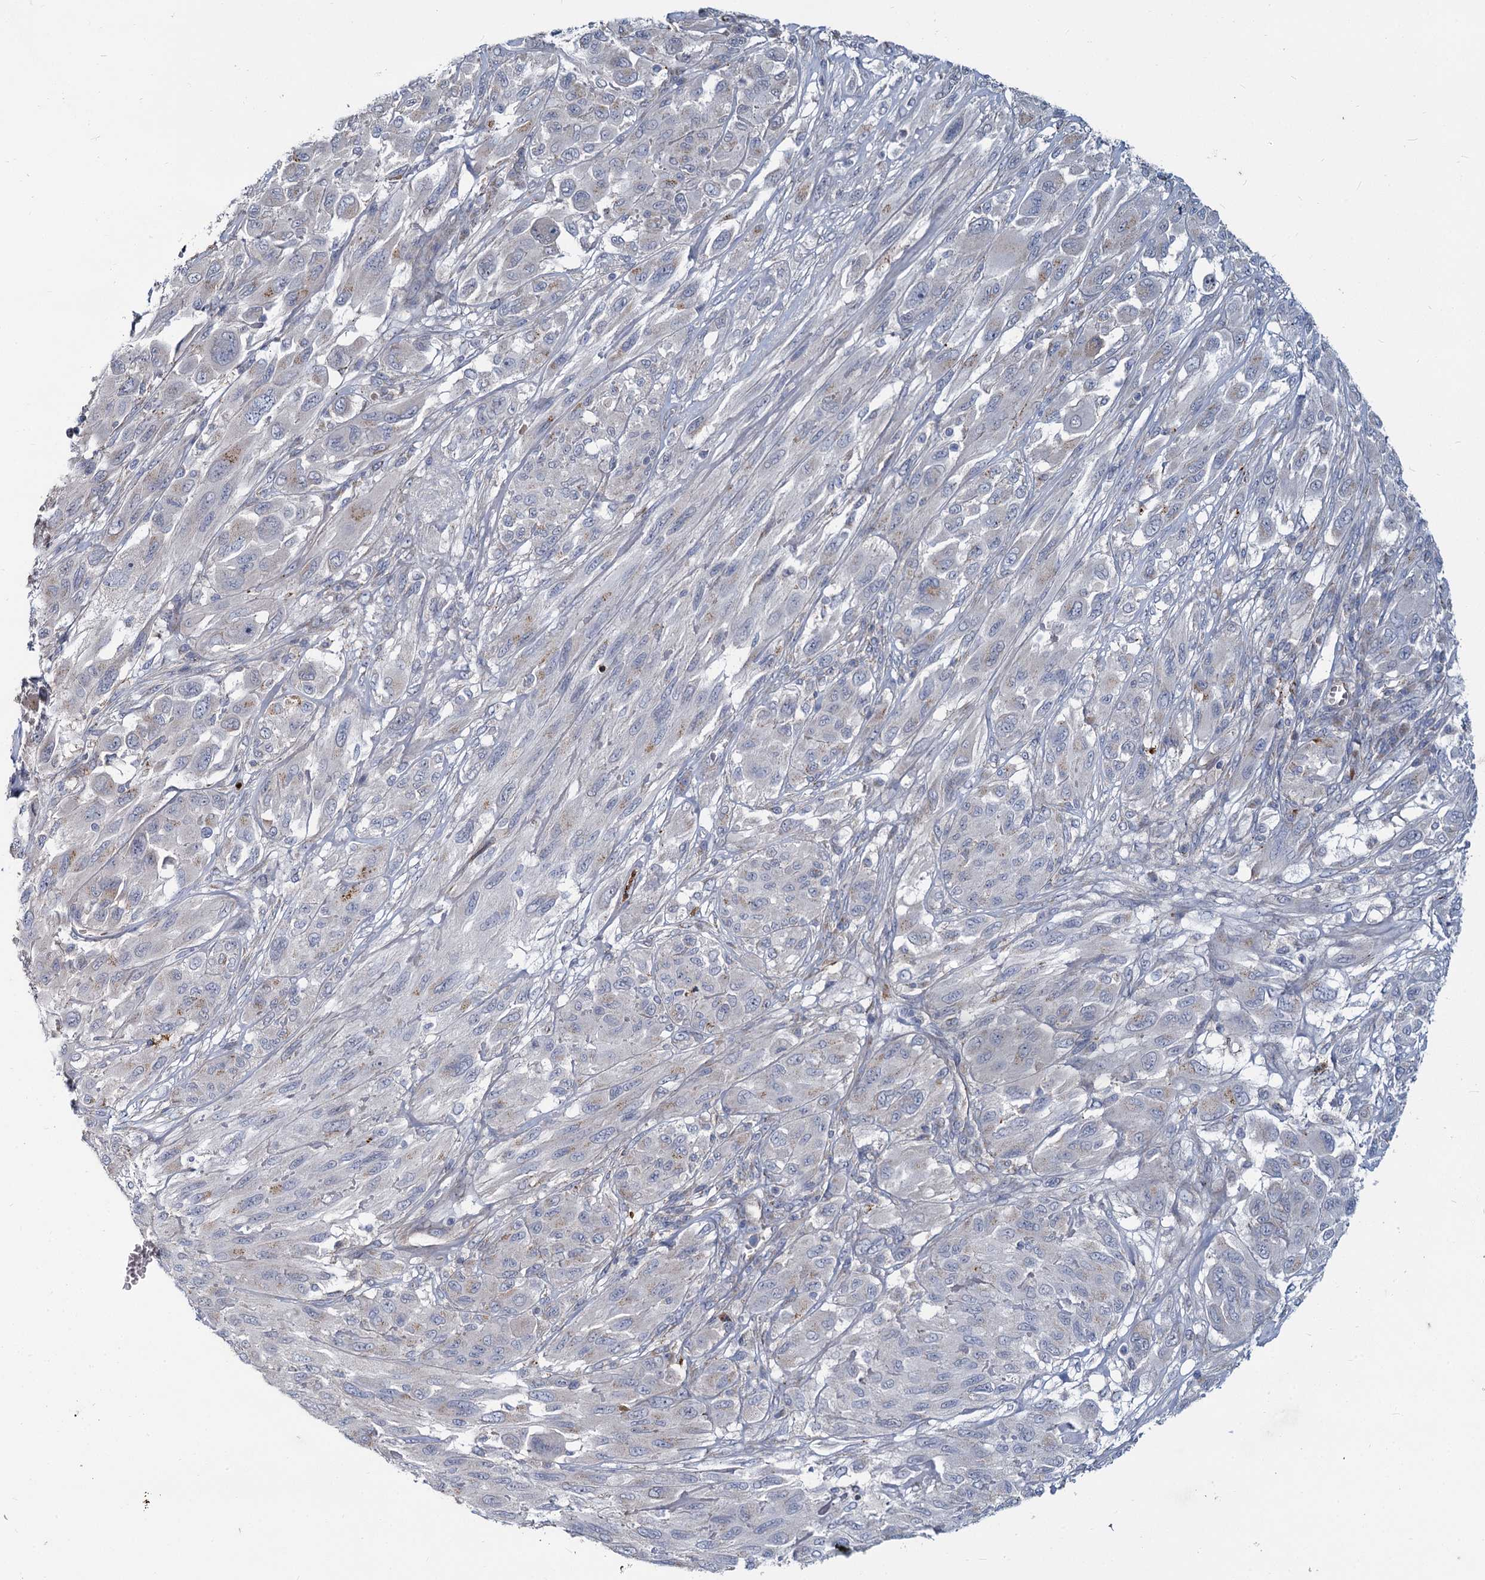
{"staining": {"intensity": "negative", "quantity": "none", "location": "none"}, "tissue": "melanoma", "cell_type": "Tumor cells", "image_type": "cancer", "snomed": [{"axis": "morphology", "description": "Malignant melanoma, NOS"}, {"axis": "topography", "description": "Skin"}], "caption": "This is a photomicrograph of IHC staining of malignant melanoma, which shows no positivity in tumor cells.", "gene": "DCUN1D2", "patient": {"sex": "female", "age": 91}}